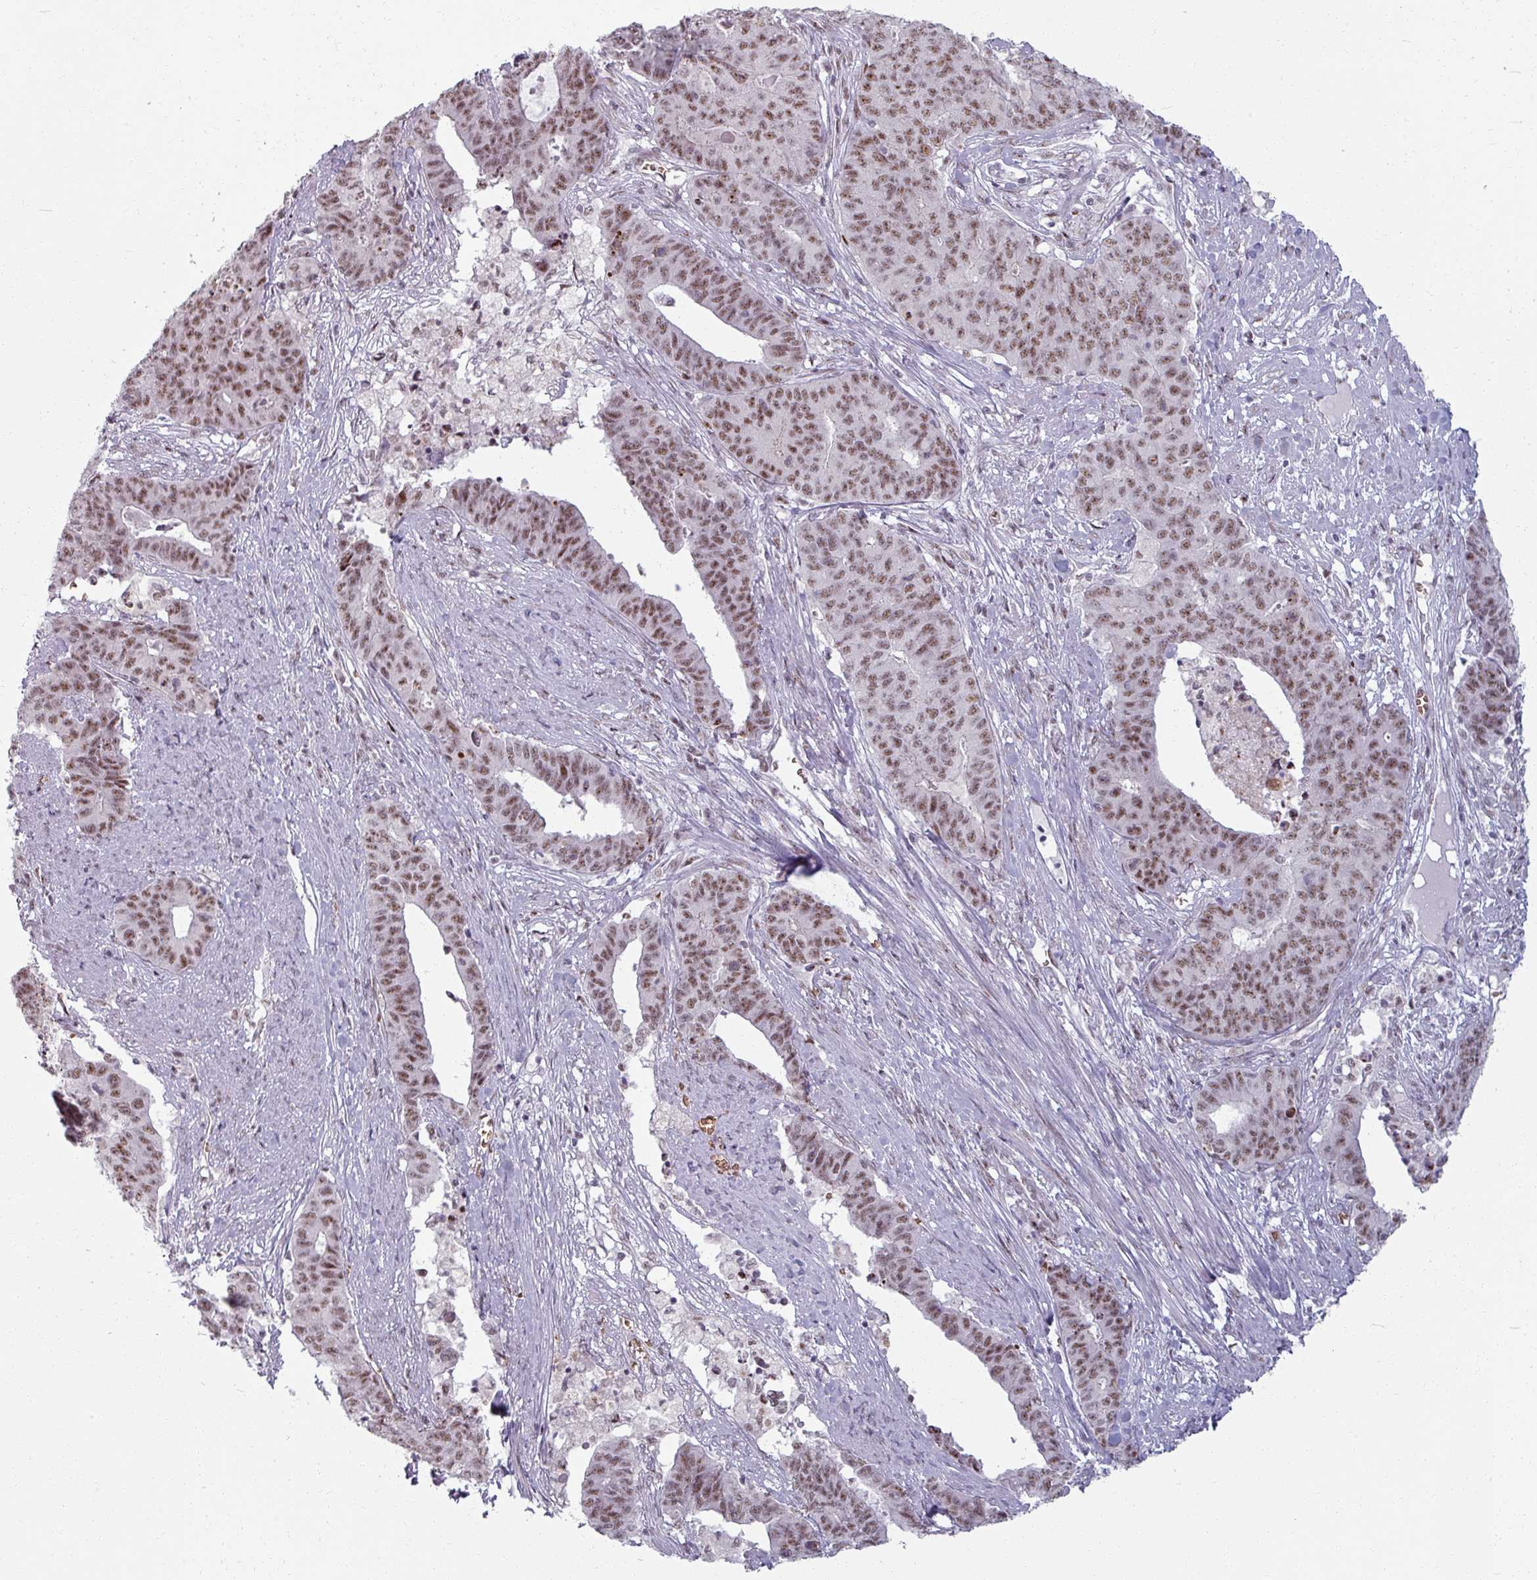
{"staining": {"intensity": "moderate", "quantity": ">75%", "location": "nuclear"}, "tissue": "endometrial cancer", "cell_type": "Tumor cells", "image_type": "cancer", "snomed": [{"axis": "morphology", "description": "Adenocarcinoma, NOS"}, {"axis": "topography", "description": "Endometrium"}], "caption": "Immunohistochemistry (IHC) photomicrograph of neoplastic tissue: endometrial cancer (adenocarcinoma) stained using immunohistochemistry (IHC) exhibits medium levels of moderate protein expression localized specifically in the nuclear of tumor cells, appearing as a nuclear brown color.", "gene": "NCOR1", "patient": {"sex": "female", "age": 59}}